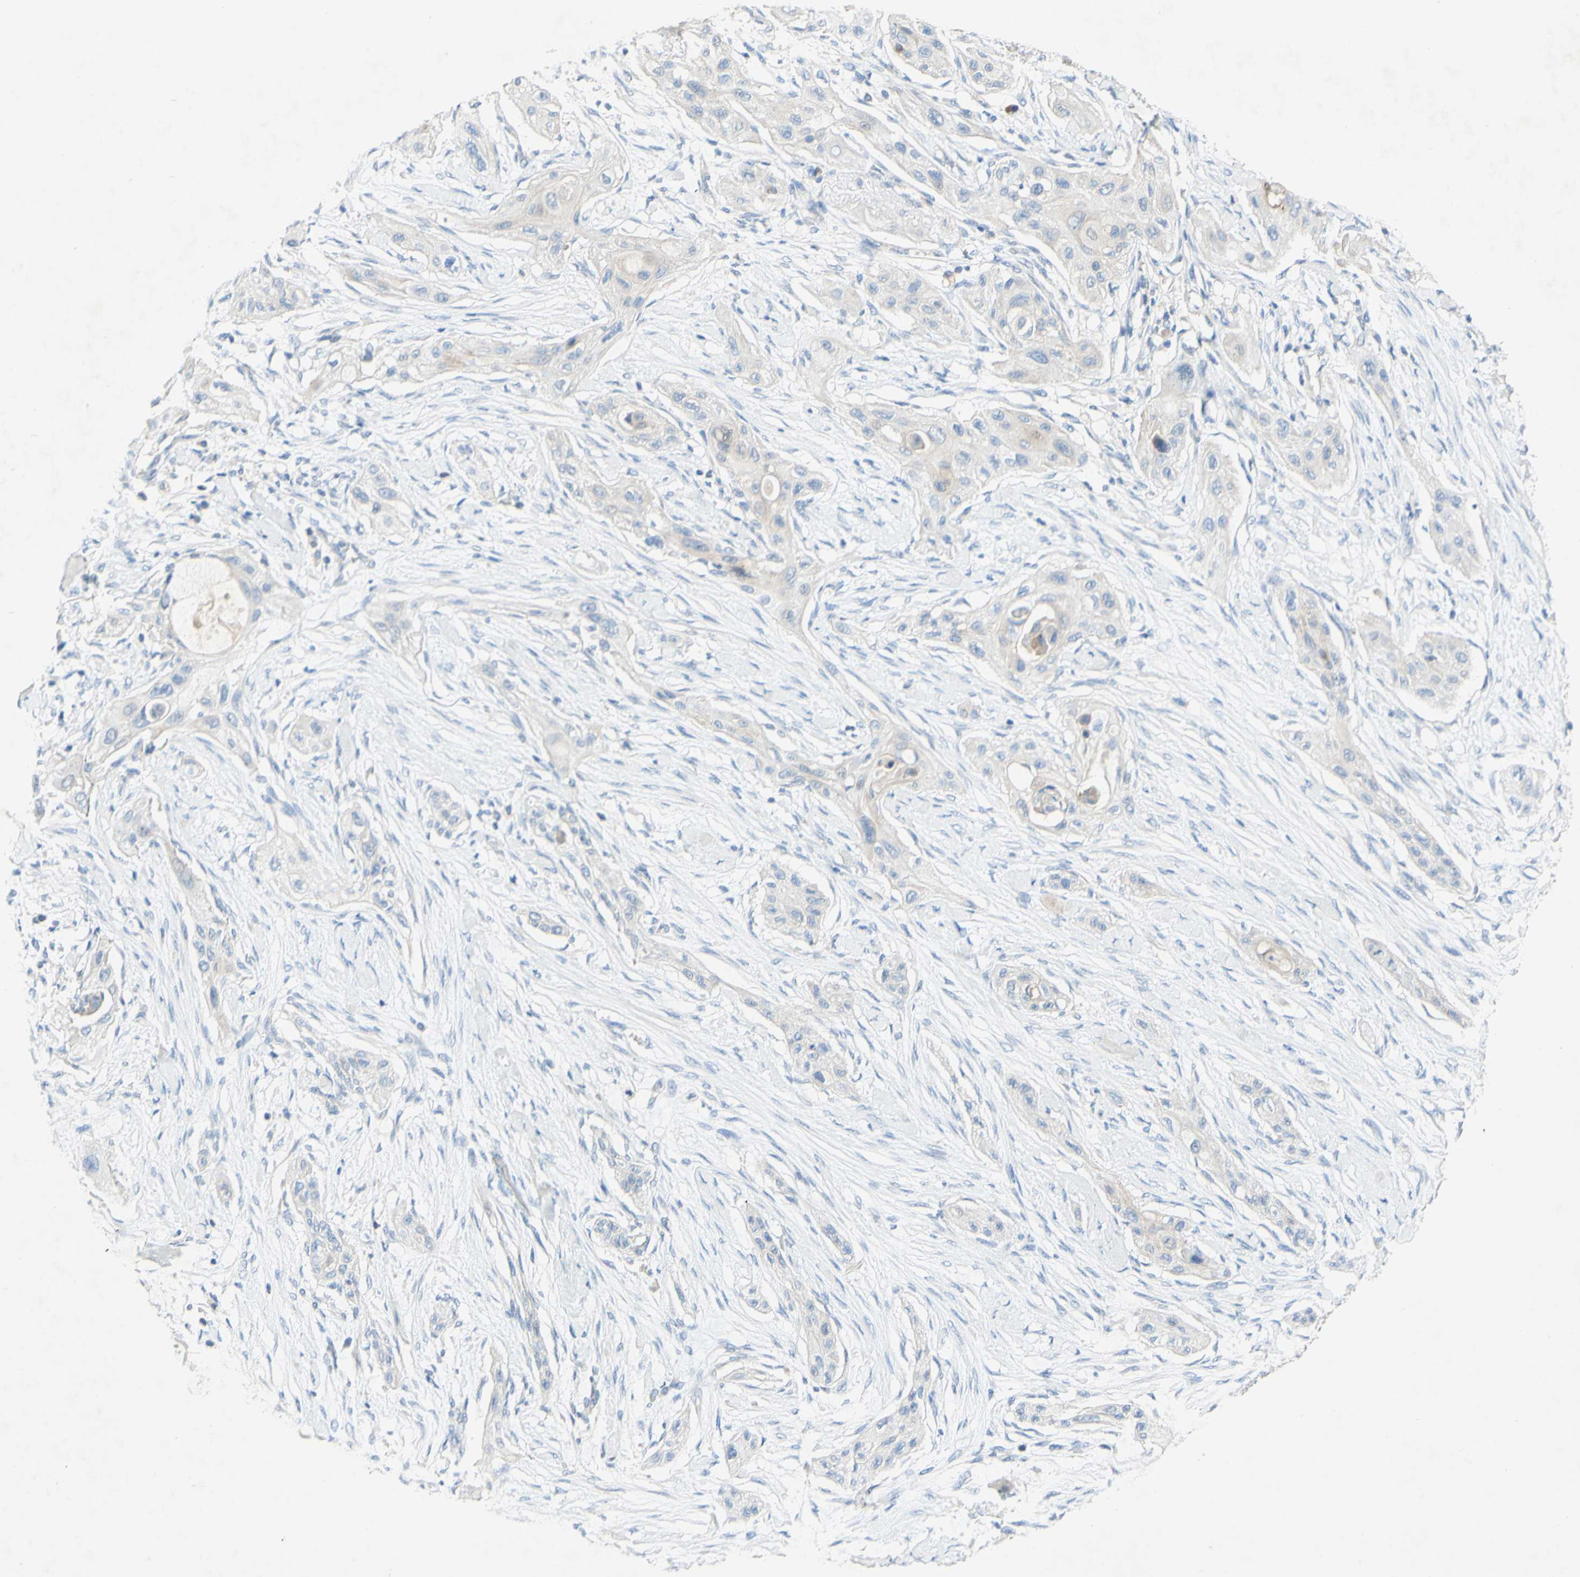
{"staining": {"intensity": "negative", "quantity": "none", "location": "none"}, "tissue": "lung cancer", "cell_type": "Tumor cells", "image_type": "cancer", "snomed": [{"axis": "morphology", "description": "Squamous cell carcinoma, NOS"}, {"axis": "topography", "description": "Lung"}], "caption": "The micrograph exhibits no significant positivity in tumor cells of lung squamous cell carcinoma.", "gene": "ACADL", "patient": {"sex": "female", "age": 47}}